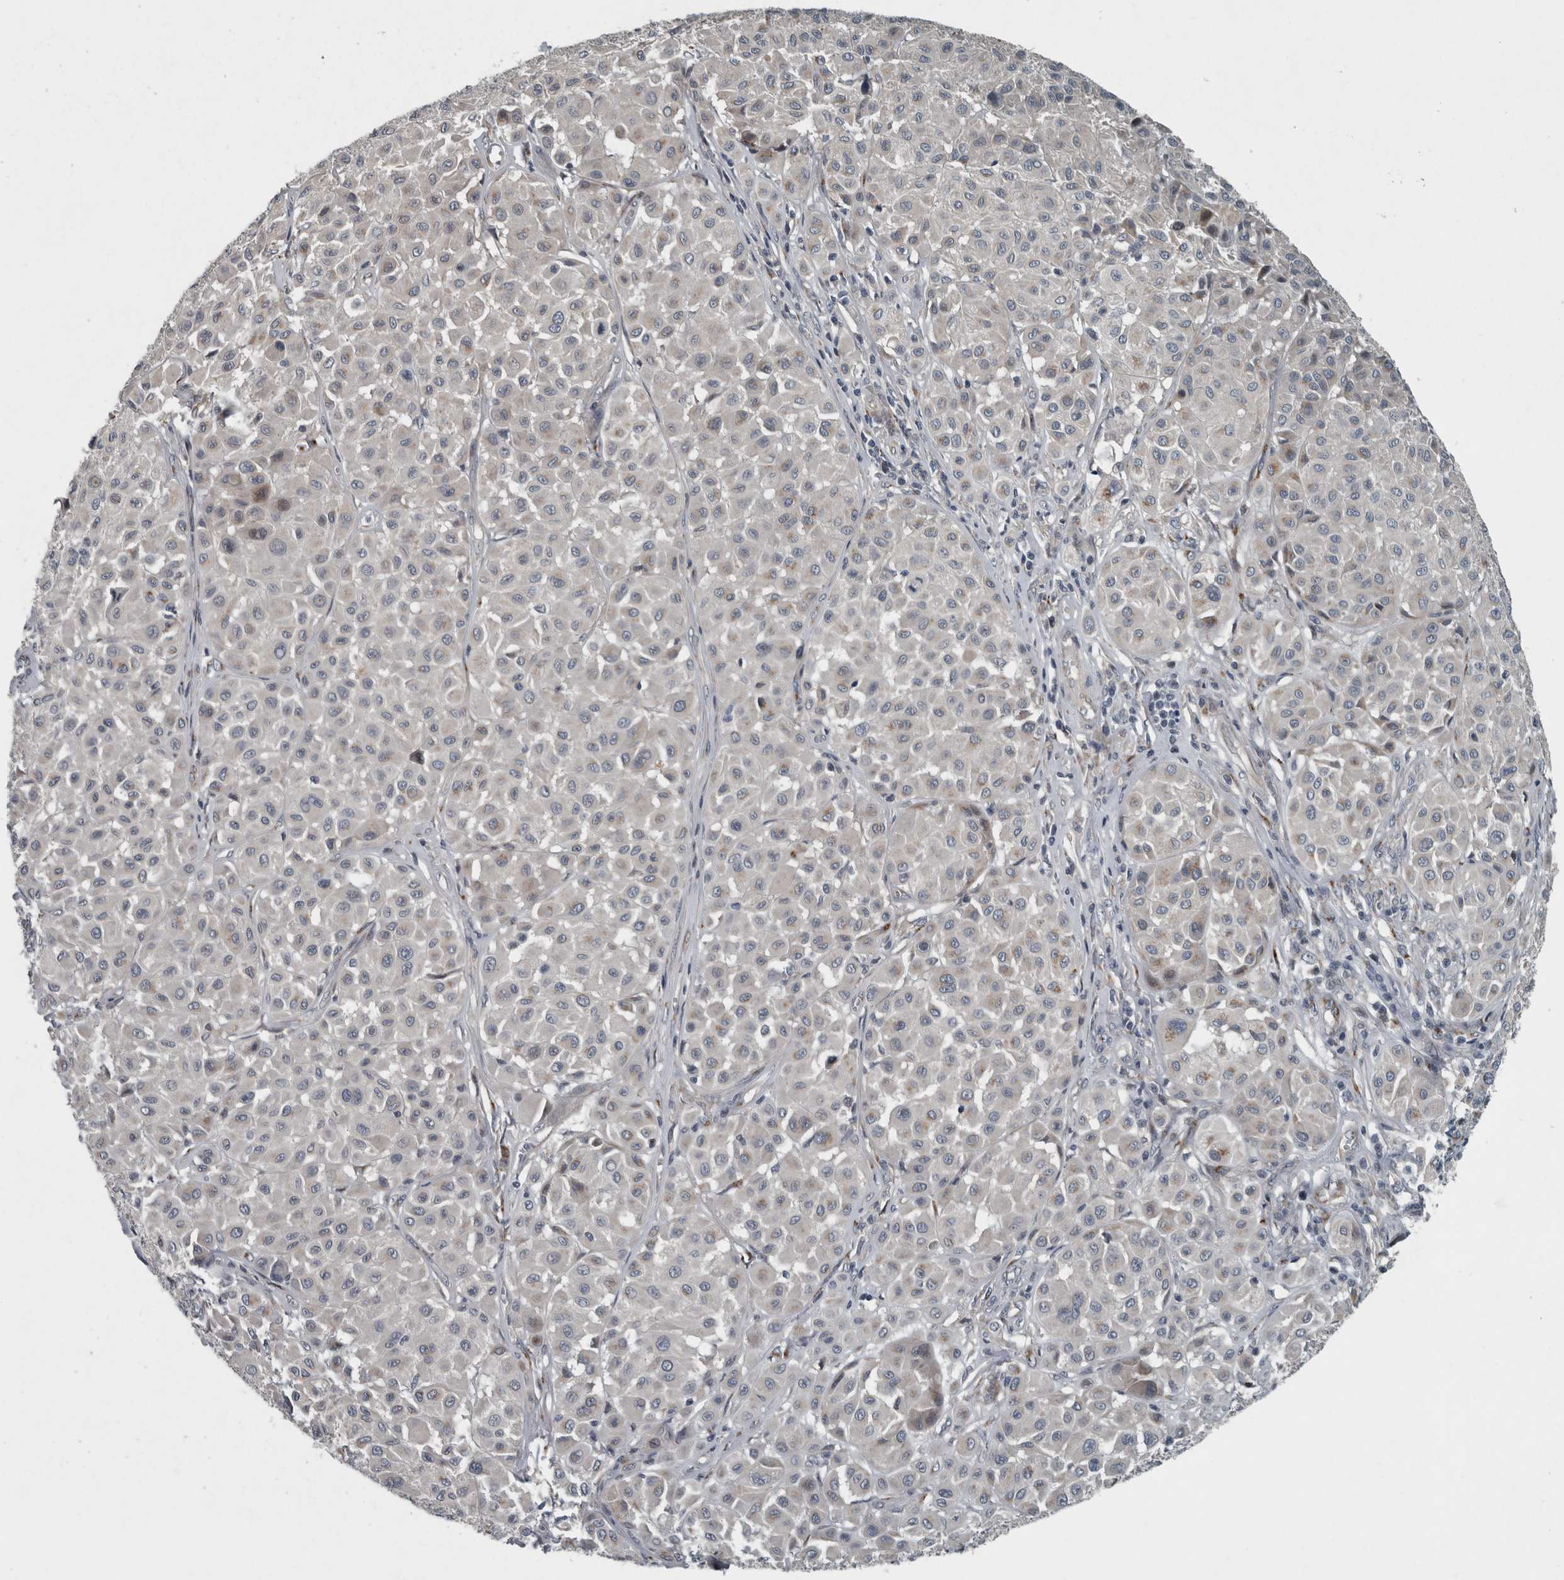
{"staining": {"intensity": "negative", "quantity": "none", "location": "none"}, "tissue": "melanoma", "cell_type": "Tumor cells", "image_type": "cancer", "snomed": [{"axis": "morphology", "description": "Malignant melanoma, Metastatic site"}, {"axis": "topography", "description": "Soft tissue"}], "caption": "DAB (3,3'-diaminobenzidine) immunohistochemical staining of human malignant melanoma (metastatic site) reveals no significant positivity in tumor cells.", "gene": "ZNF345", "patient": {"sex": "male", "age": 41}}